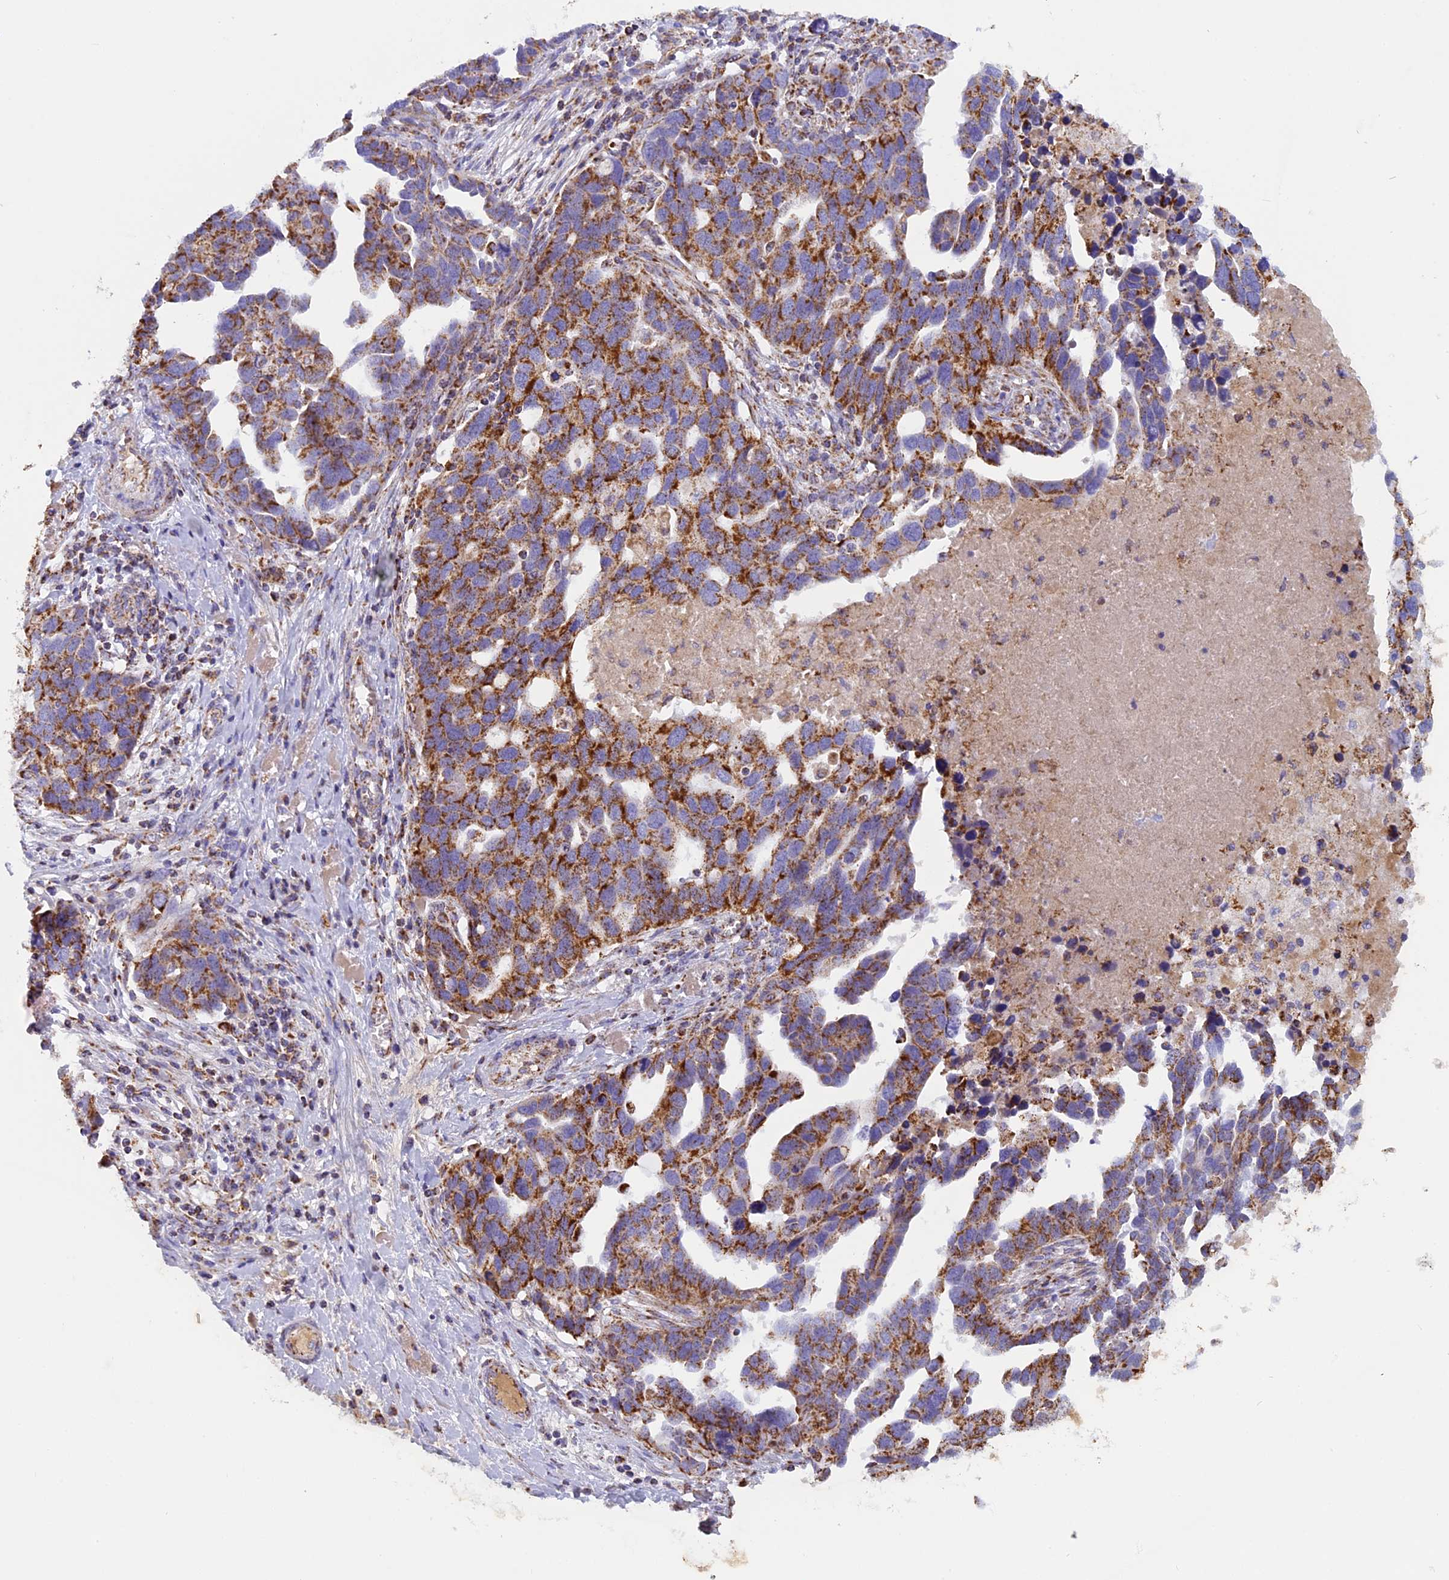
{"staining": {"intensity": "moderate", "quantity": ">75%", "location": "cytoplasmic/membranous"}, "tissue": "ovarian cancer", "cell_type": "Tumor cells", "image_type": "cancer", "snomed": [{"axis": "morphology", "description": "Cystadenocarcinoma, serous, NOS"}, {"axis": "topography", "description": "Ovary"}], "caption": "Moderate cytoplasmic/membranous protein expression is appreciated in about >75% of tumor cells in serous cystadenocarcinoma (ovarian). The staining was performed using DAB, with brown indicating positive protein expression. Nuclei are stained blue with hematoxylin.", "gene": "KCNG1", "patient": {"sex": "female", "age": 54}}